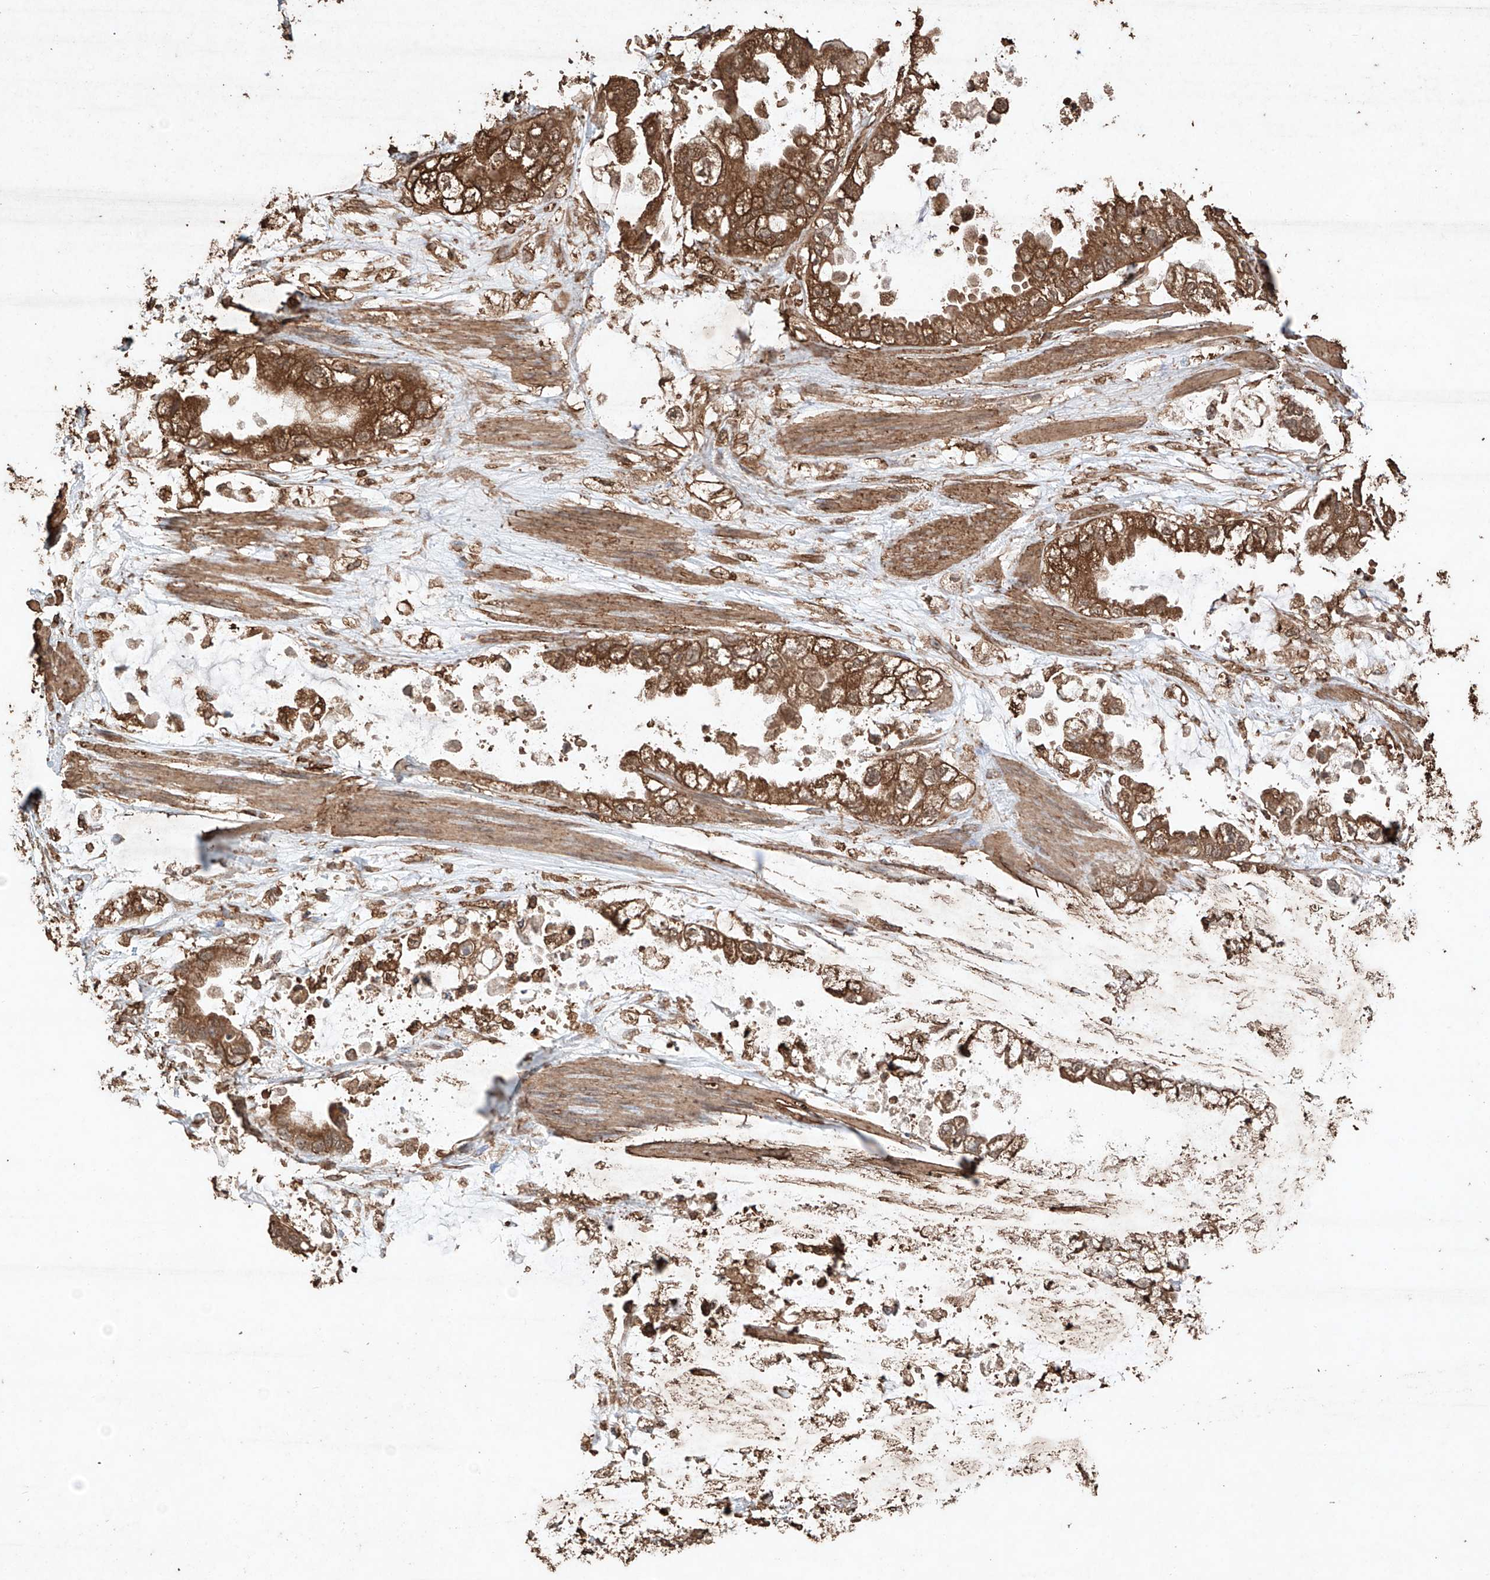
{"staining": {"intensity": "moderate", "quantity": ">75%", "location": "cytoplasmic/membranous"}, "tissue": "stomach cancer", "cell_type": "Tumor cells", "image_type": "cancer", "snomed": [{"axis": "morphology", "description": "Adenocarcinoma, NOS"}, {"axis": "topography", "description": "Stomach"}], "caption": "This histopathology image demonstrates immunohistochemistry (IHC) staining of stomach cancer, with medium moderate cytoplasmic/membranous positivity in approximately >75% of tumor cells.", "gene": "M6PR", "patient": {"sex": "male", "age": 62}}